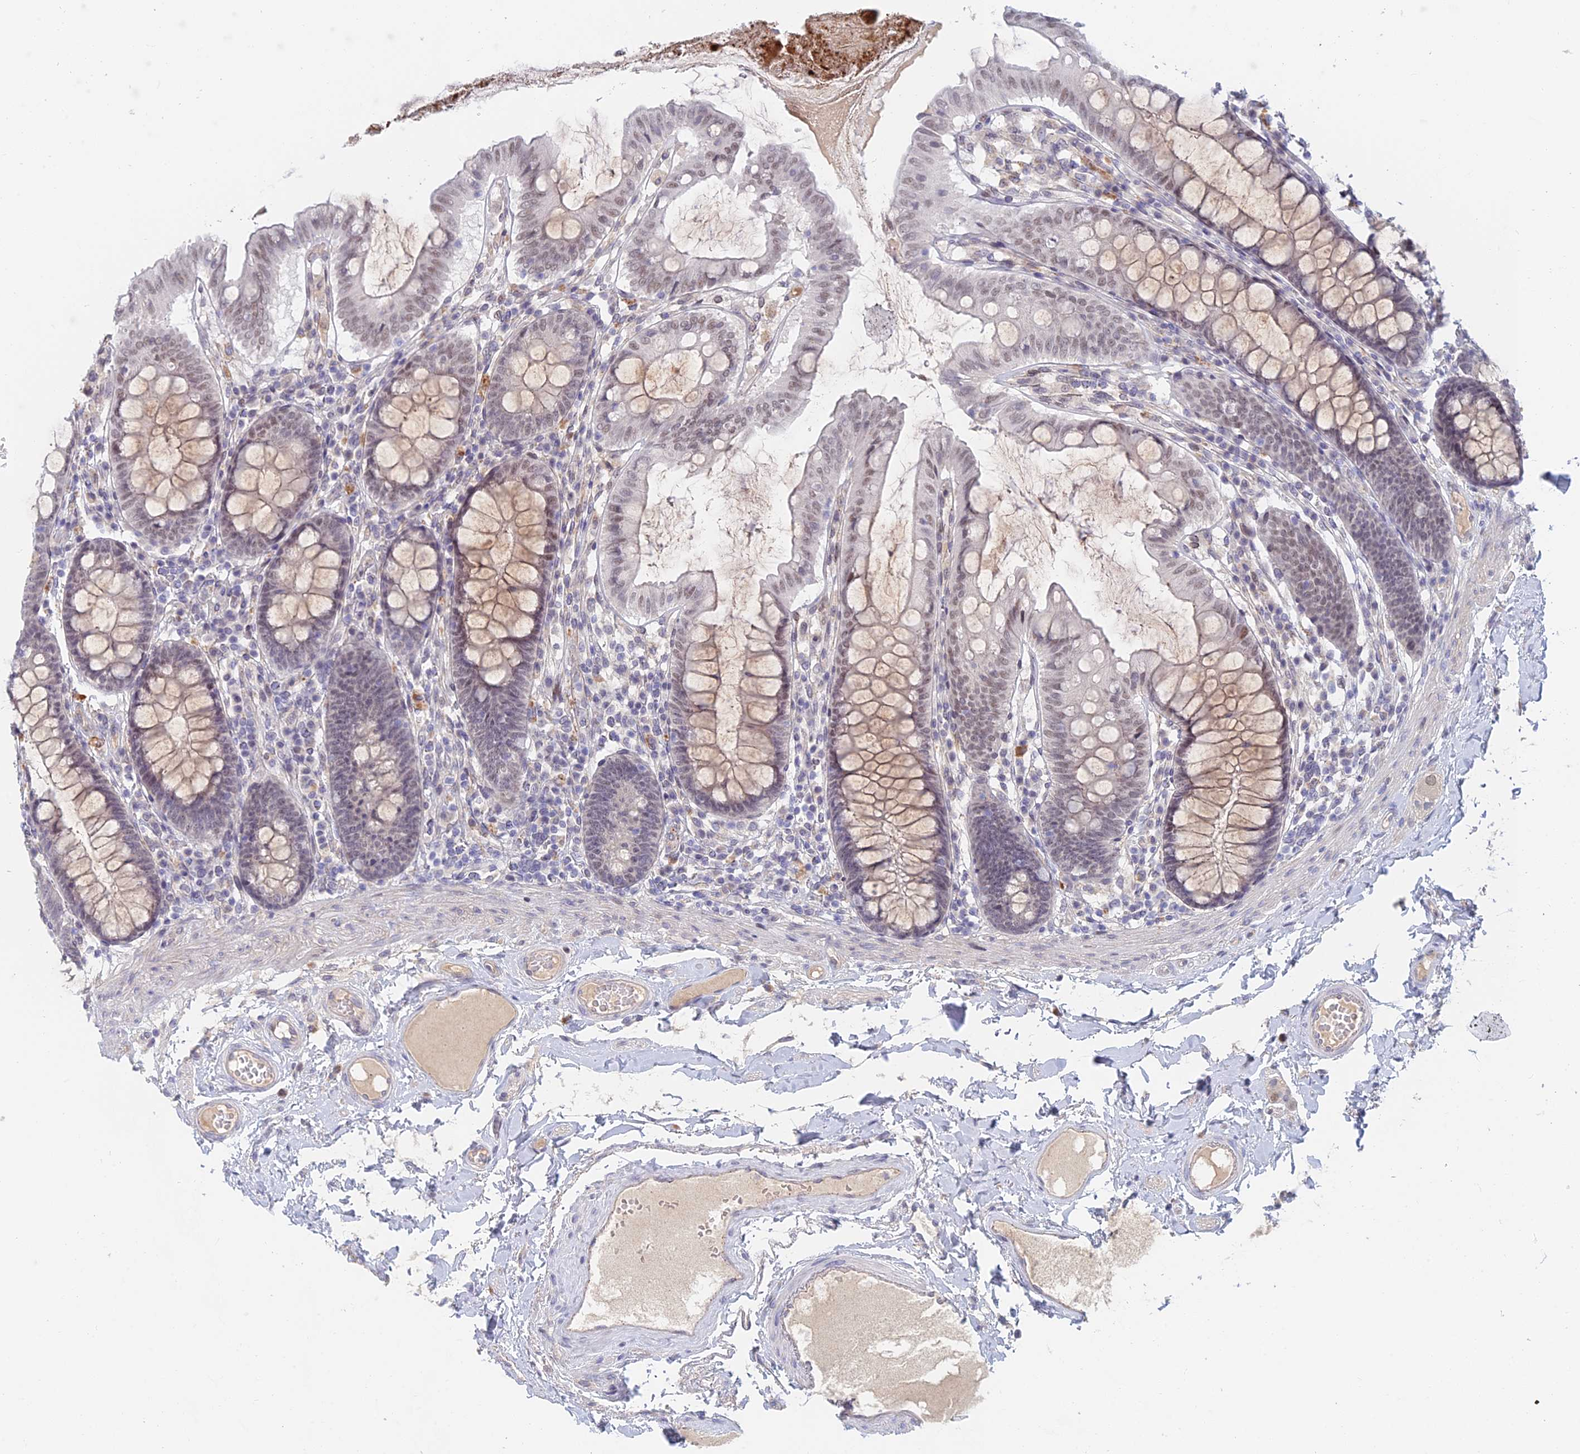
{"staining": {"intensity": "negative", "quantity": "none", "location": "none"}, "tissue": "colon", "cell_type": "Endothelial cells", "image_type": "normal", "snomed": [{"axis": "morphology", "description": "Normal tissue, NOS"}, {"axis": "topography", "description": "Colon"}], "caption": "An image of human colon is negative for staining in endothelial cells. (DAB immunohistochemistry visualized using brightfield microscopy, high magnification).", "gene": "ZUP1", "patient": {"sex": "male", "age": 84}}